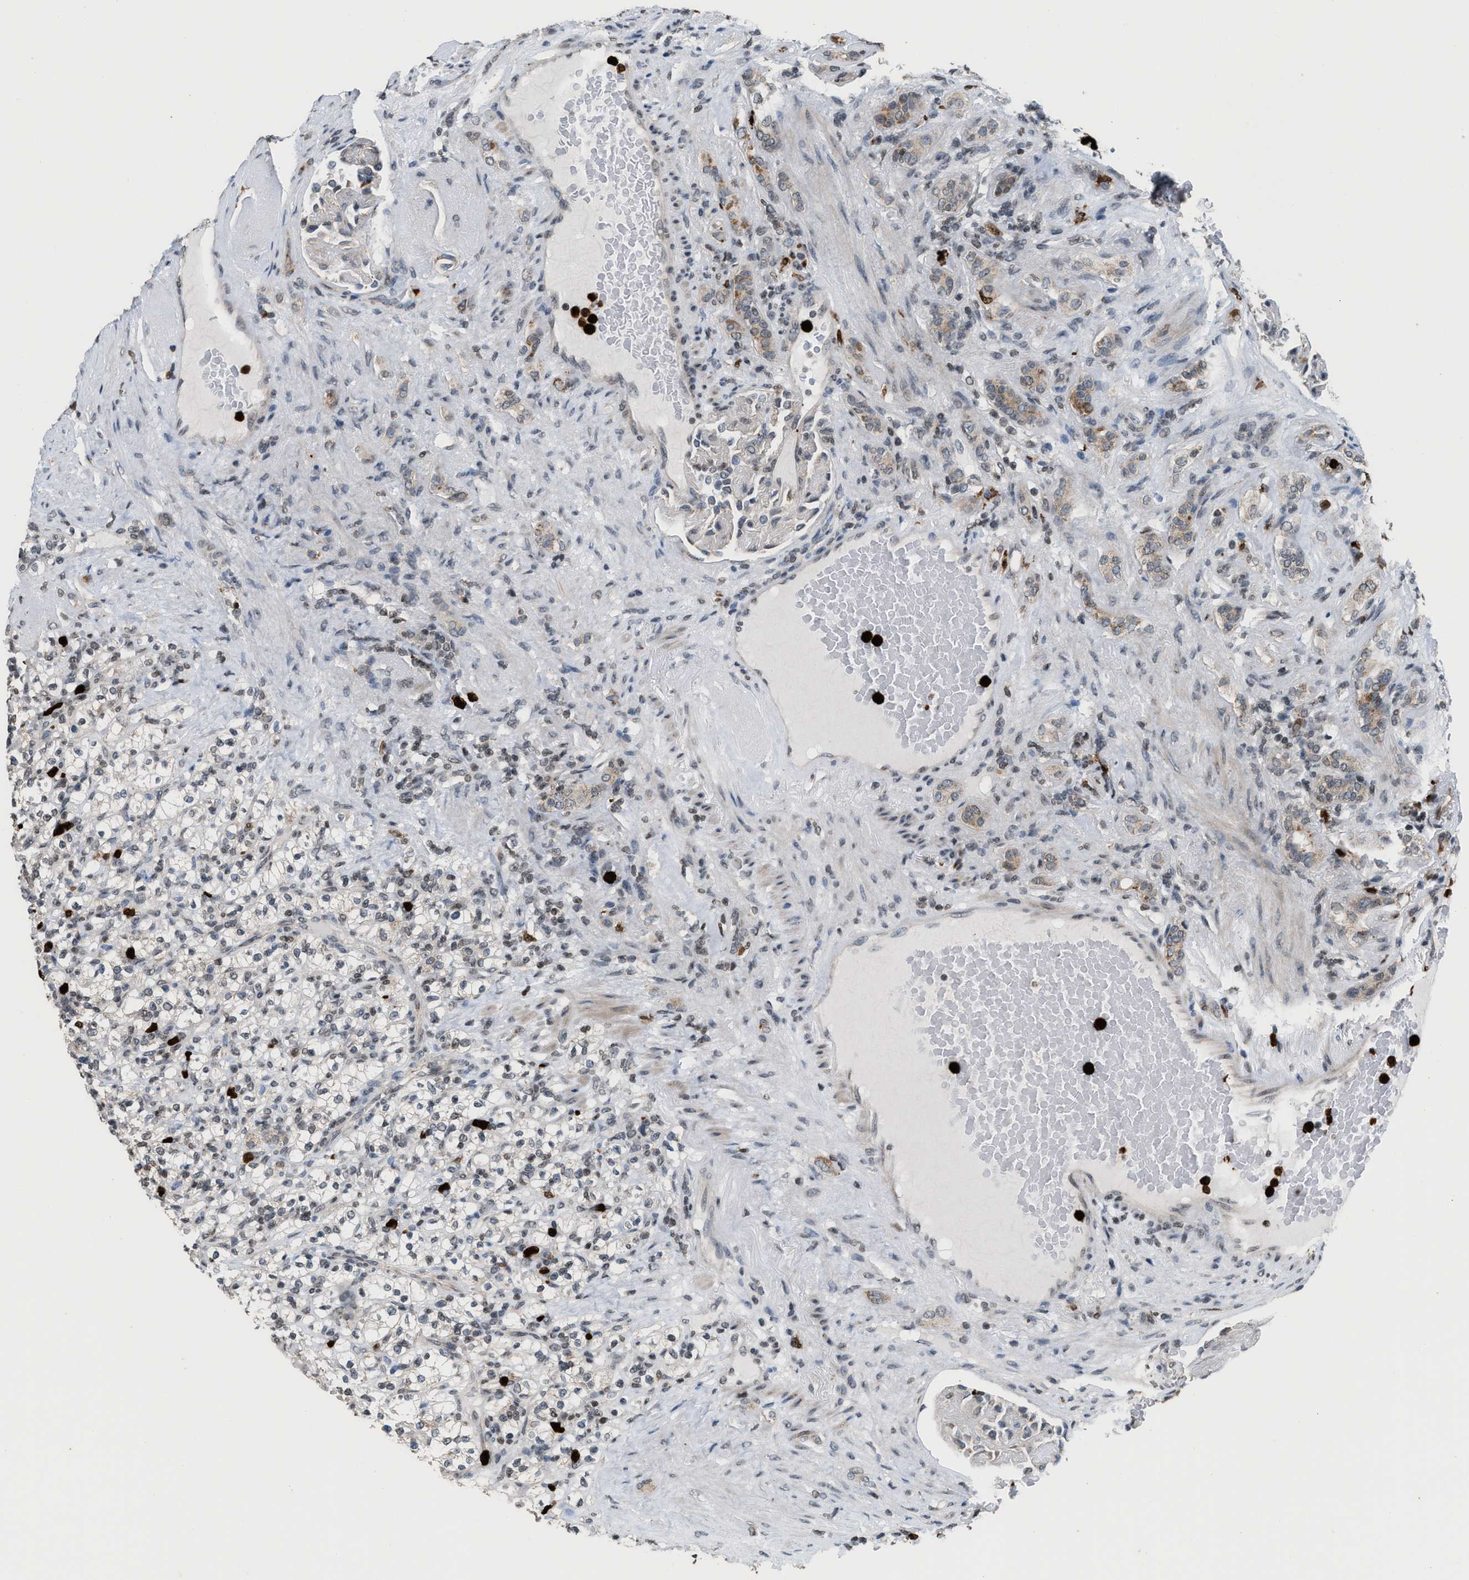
{"staining": {"intensity": "negative", "quantity": "none", "location": "none"}, "tissue": "renal cancer", "cell_type": "Tumor cells", "image_type": "cancer", "snomed": [{"axis": "morphology", "description": "Normal tissue, NOS"}, {"axis": "morphology", "description": "Adenocarcinoma, NOS"}, {"axis": "topography", "description": "Kidney"}], "caption": "Adenocarcinoma (renal) was stained to show a protein in brown. There is no significant staining in tumor cells.", "gene": "PRUNE2", "patient": {"sex": "female", "age": 72}}